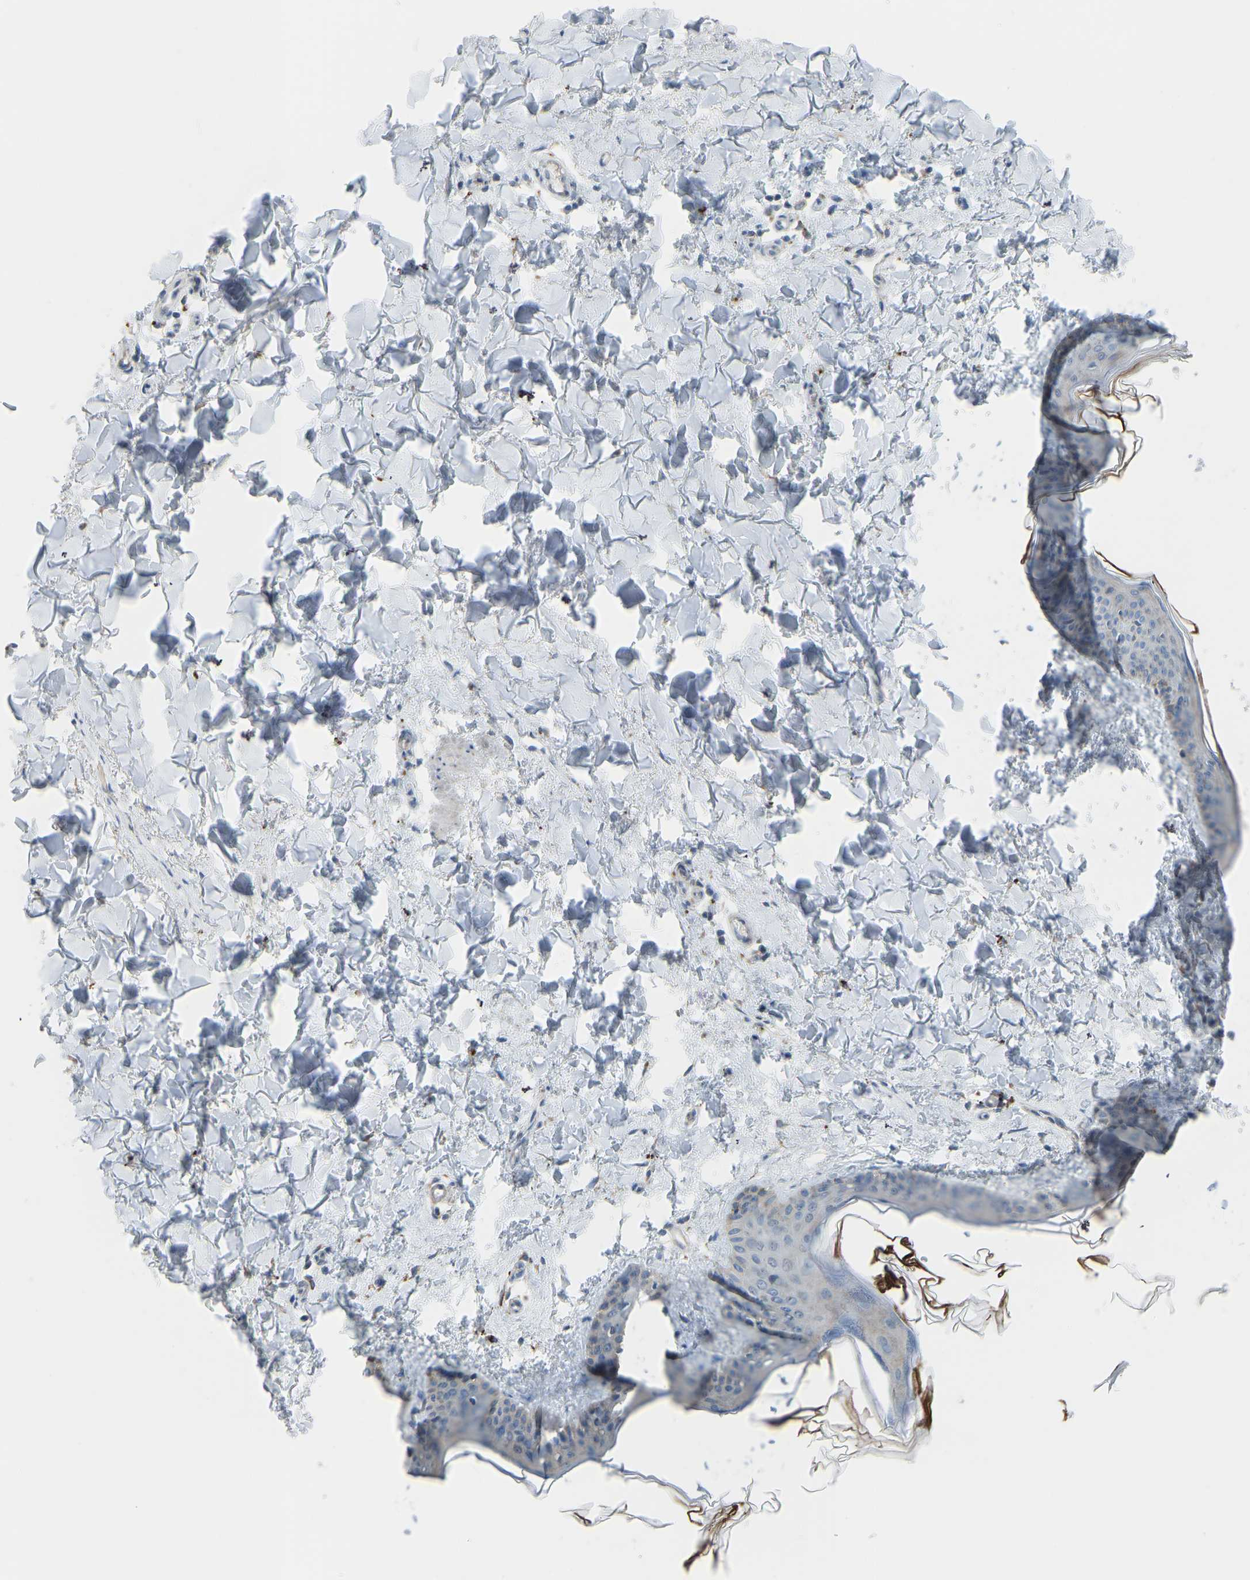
{"staining": {"intensity": "weak", "quantity": ">75%", "location": "cytoplasmic/membranous"}, "tissue": "skin", "cell_type": "Fibroblasts", "image_type": "normal", "snomed": [{"axis": "morphology", "description": "Normal tissue, NOS"}, {"axis": "topography", "description": "Skin"}], "caption": "DAB (3,3'-diaminobenzidine) immunohistochemical staining of unremarkable human skin exhibits weak cytoplasmic/membranous protein staining in approximately >75% of fibroblasts. (brown staining indicates protein expression, while blue staining denotes nuclei).", "gene": "SMIM20", "patient": {"sex": "female", "age": 17}}